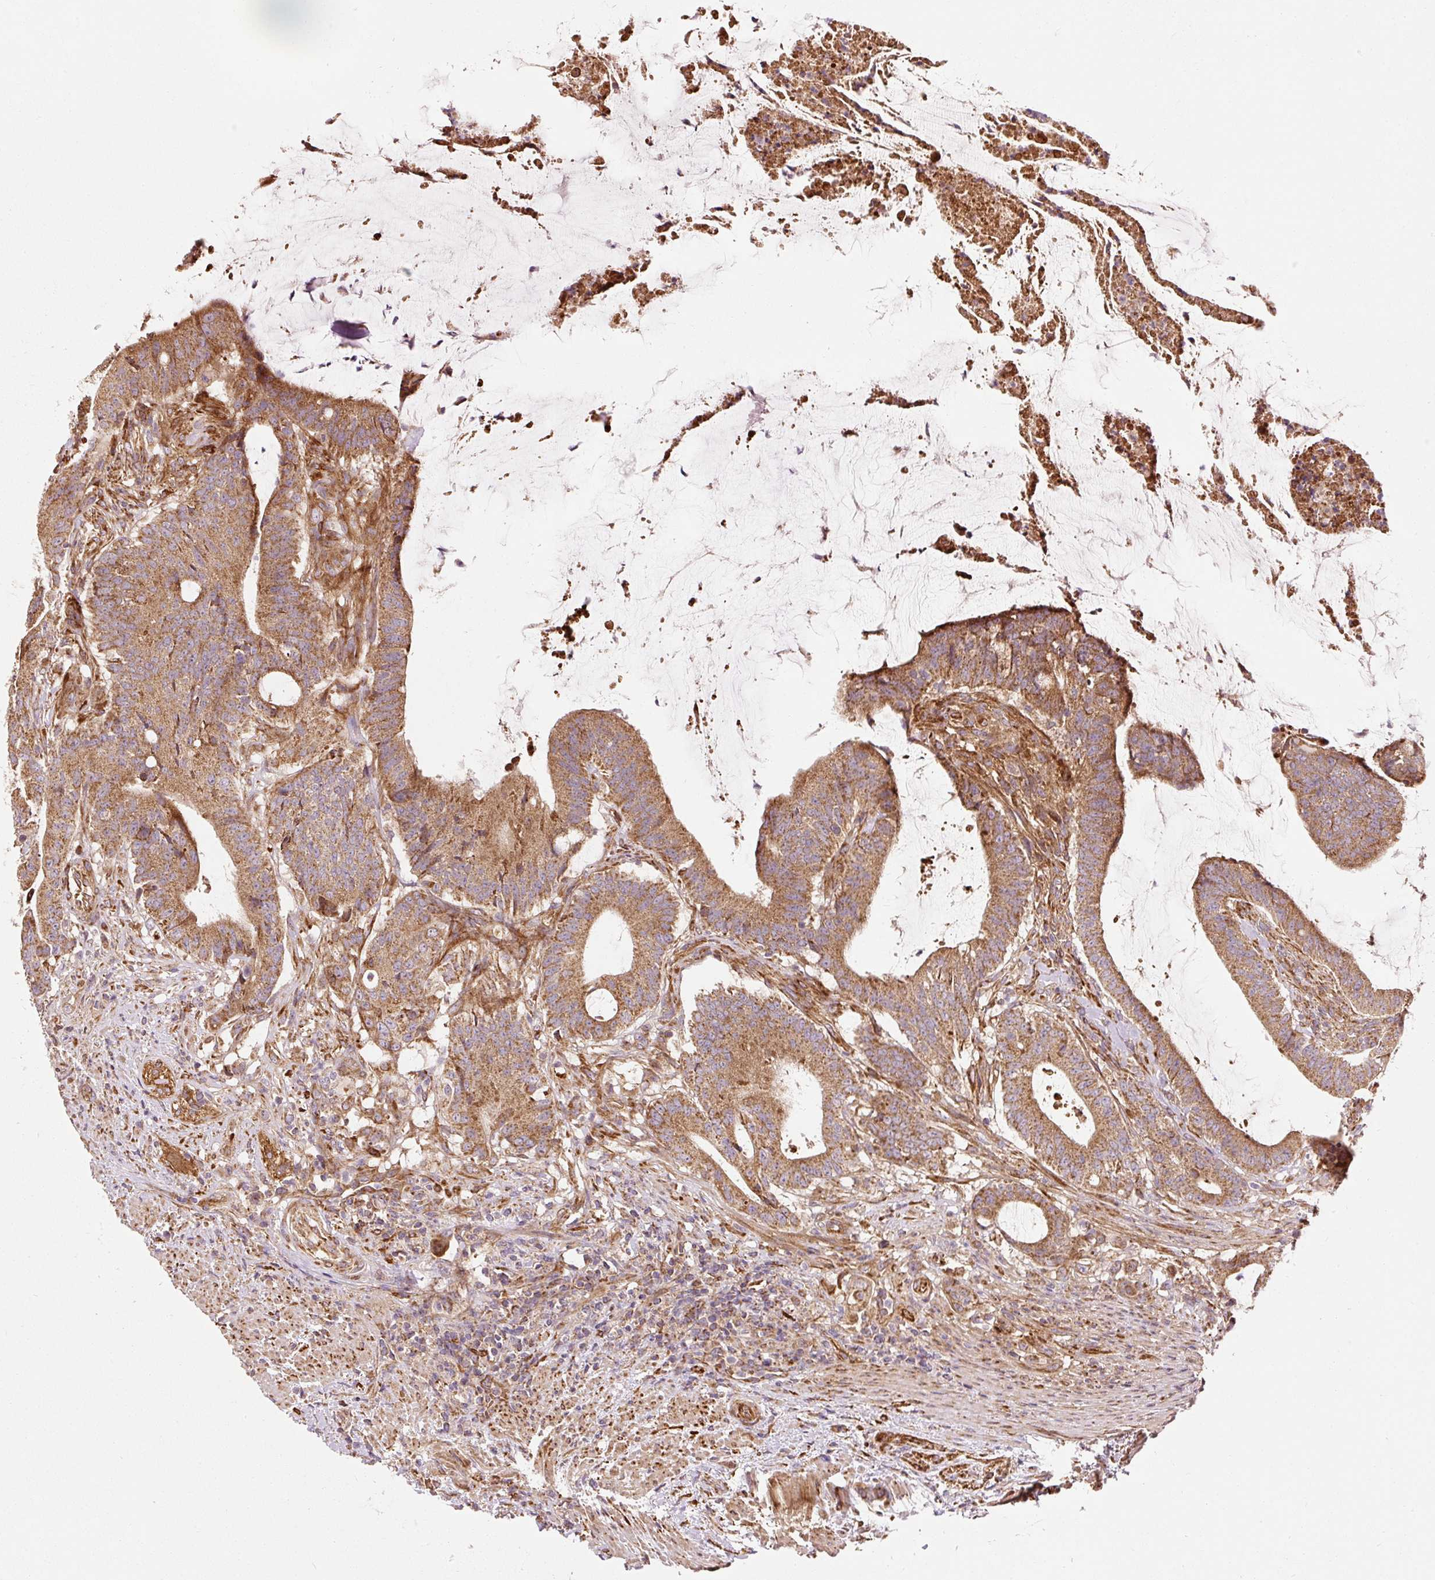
{"staining": {"intensity": "moderate", "quantity": ">75%", "location": "cytoplasmic/membranous"}, "tissue": "colorectal cancer", "cell_type": "Tumor cells", "image_type": "cancer", "snomed": [{"axis": "morphology", "description": "Adenocarcinoma, NOS"}, {"axis": "topography", "description": "Colon"}], "caption": "Approximately >75% of tumor cells in colorectal cancer display moderate cytoplasmic/membranous protein positivity as visualized by brown immunohistochemical staining.", "gene": "ISCU", "patient": {"sex": "female", "age": 43}}